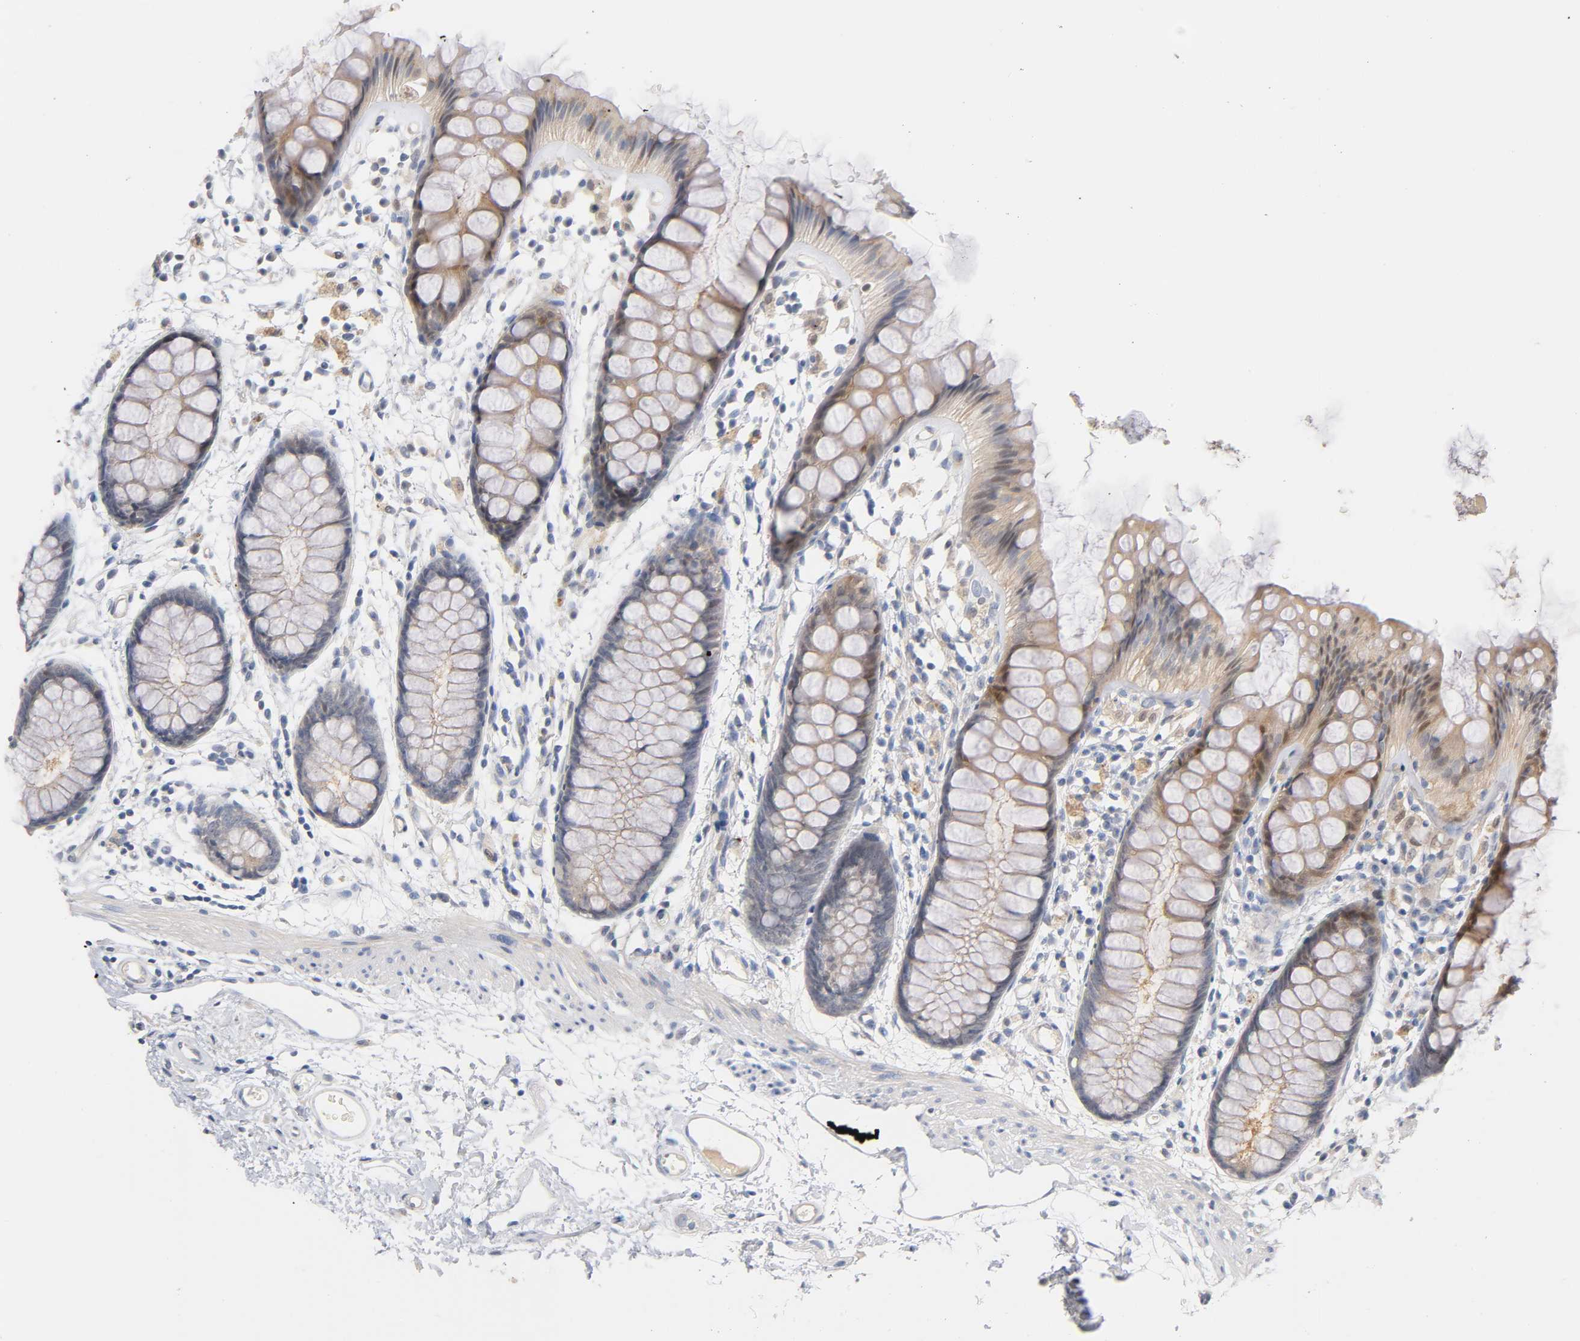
{"staining": {"intensity": "moderate", "quantity": ">75%", "location": "cytoplasmic/membranous,nuclear"}, "tissue": "rectum", "cell_type": "Glandular cells", "image_type": "normal", "snomed": [{"axis": "morphology", "description": "Normal tissue, NOS"}, {"axis": "topography", "description": "Rectum"}], "caption": "High-power microscopy captured an immunohistochemistry histopathology image of normal rectum, revealing moderate cytoplasmic/membranous,nuclear expression in about >75% of glandular cells.", "gene": "IL18", "patient": {"sex": "female", "age": 66}}